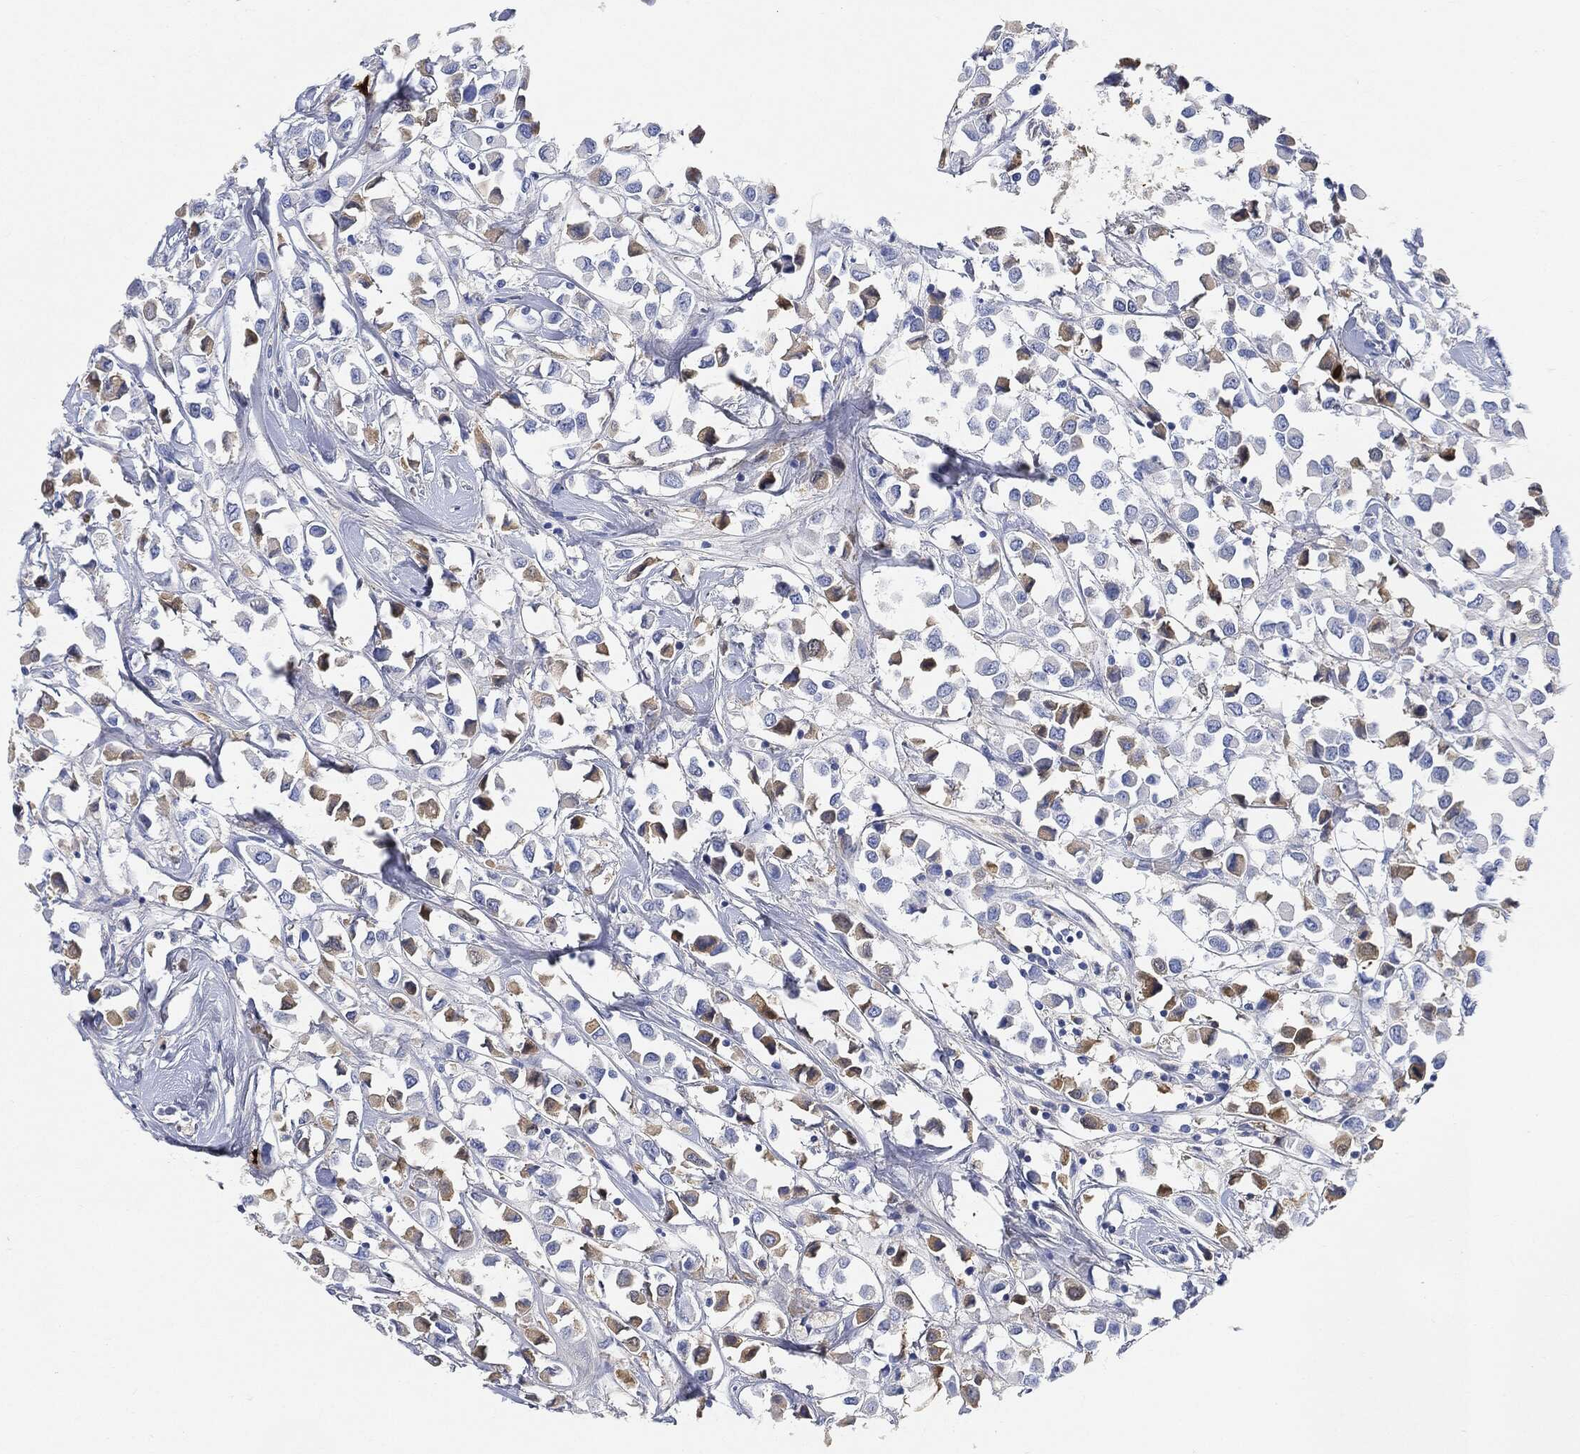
{"staining": {"intensity": "moderate", "quantity": "<25%", "location": "cytoplasmic/membranous"}, "tissue": "breast cancer", "cell_type": "Tumor cells", "image_type": "cancer", "snomed": [{"axis": "morphology", "description": "Duct carcinoma"}, {"axis": "topography", "description": "Breast"}], "caption": "A brown stain labels moderate cytoplasmic/membranous staining of a protein in human breast intraductal carcinoma tumor cells.", "gene": "IGLV6-57", "patient": {"sex": "female", "age": 61}}